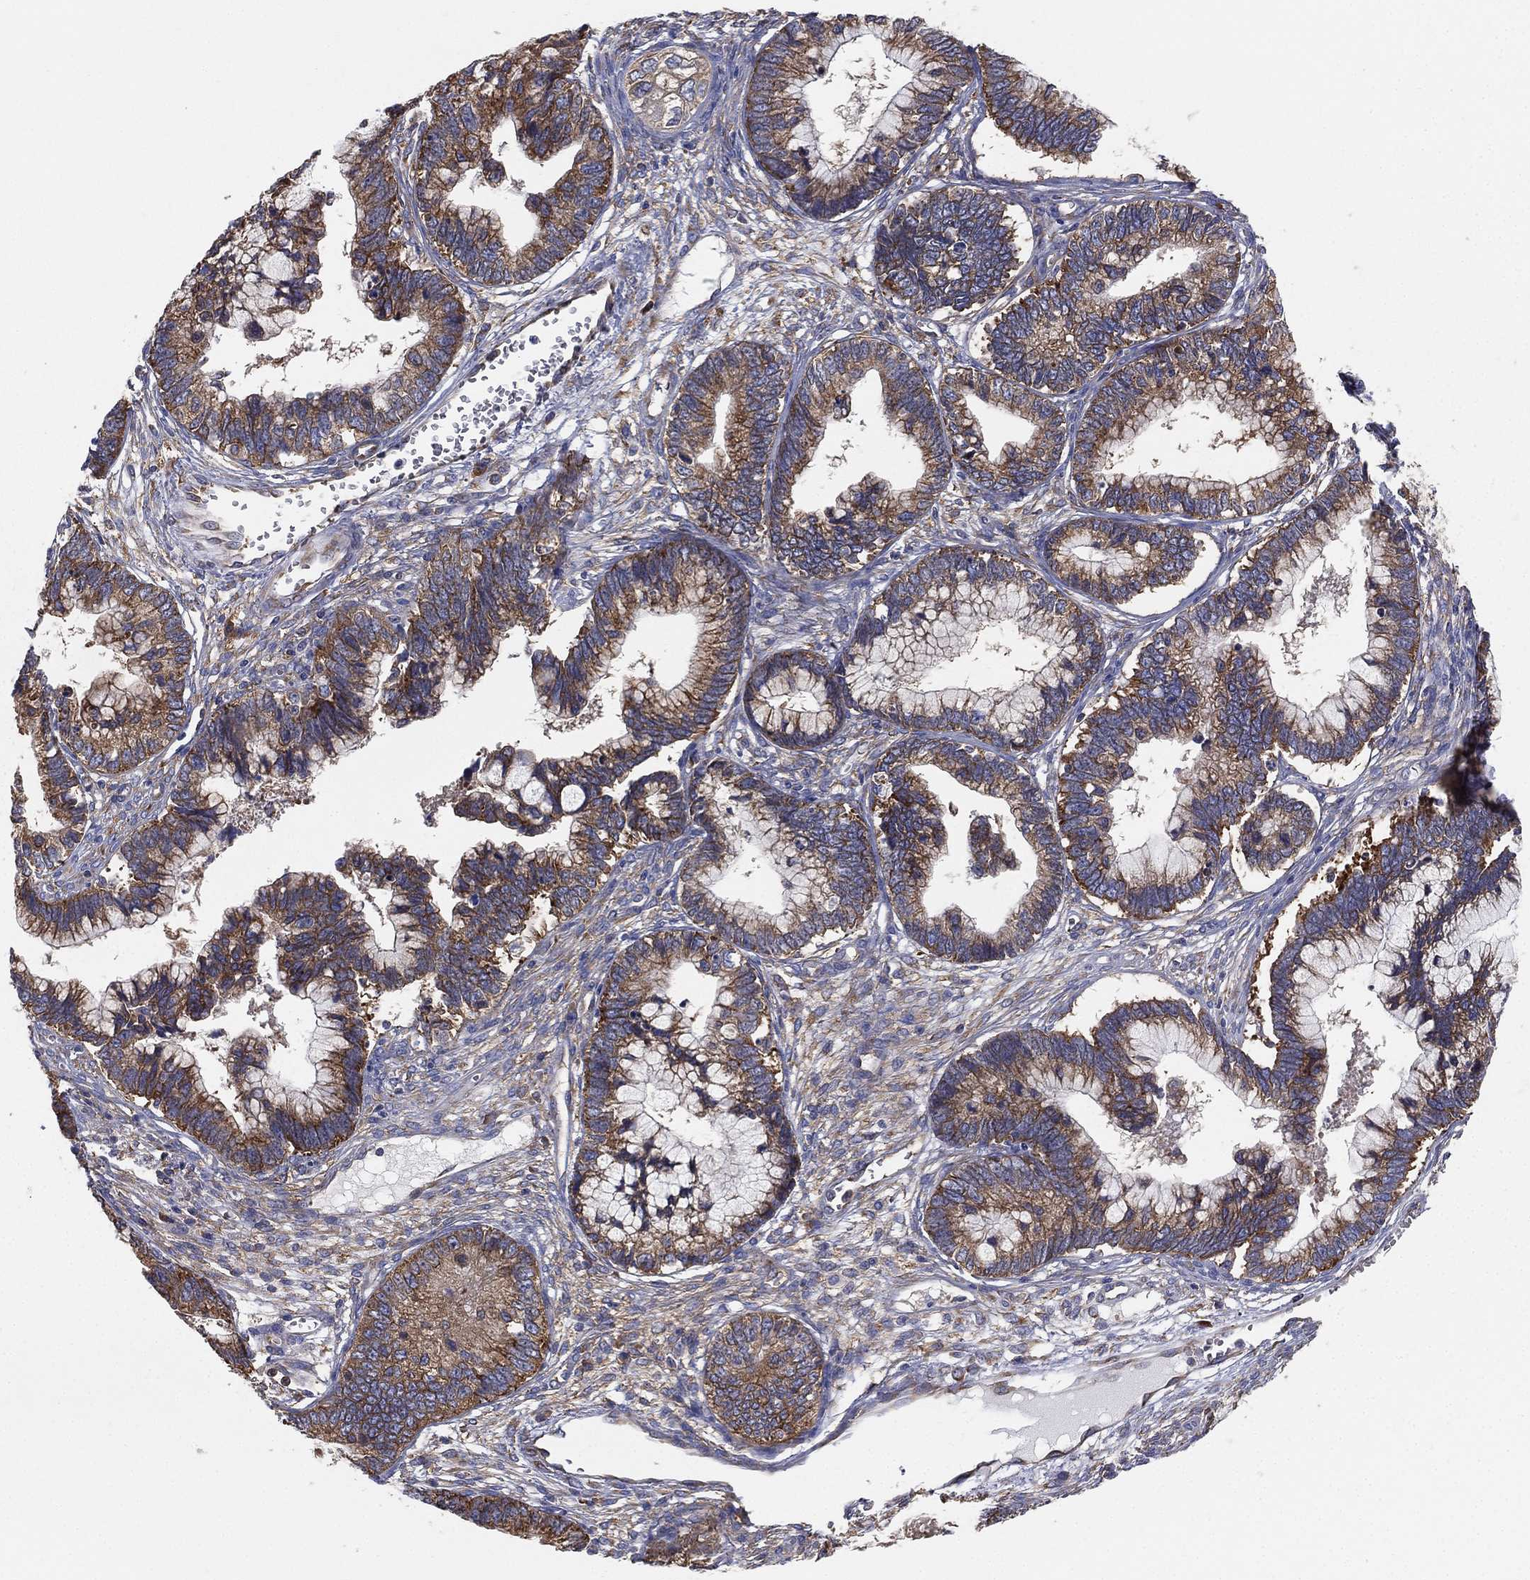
{"staining": {"intensity": "strong", "quantity": ">75%", "location": "cytoplasmic/membranous"}, "tissue": "cervical cancer", "cell_type": "Tumor cells", "image_type": "cancer", "snomed": [{"axis": "morphology", "description": "Adenocarcinoma, NOS"}, {"axis": "topography", "description": "Cervix"}], "caption": "High-magnification brightfield microscopy of cervical cancer (adenocarcinoma) stained with DAB (brown) and counterstained with hematoxylin (blue). tumor cells exhibit strong cytoplasmic/membranous expression is identified in approximately>75% of cells. (Brightfield microscopy of DAB IHC at high magnification).", "gene": "FARSA", "patient": {"sex": "female", "age": 44}}